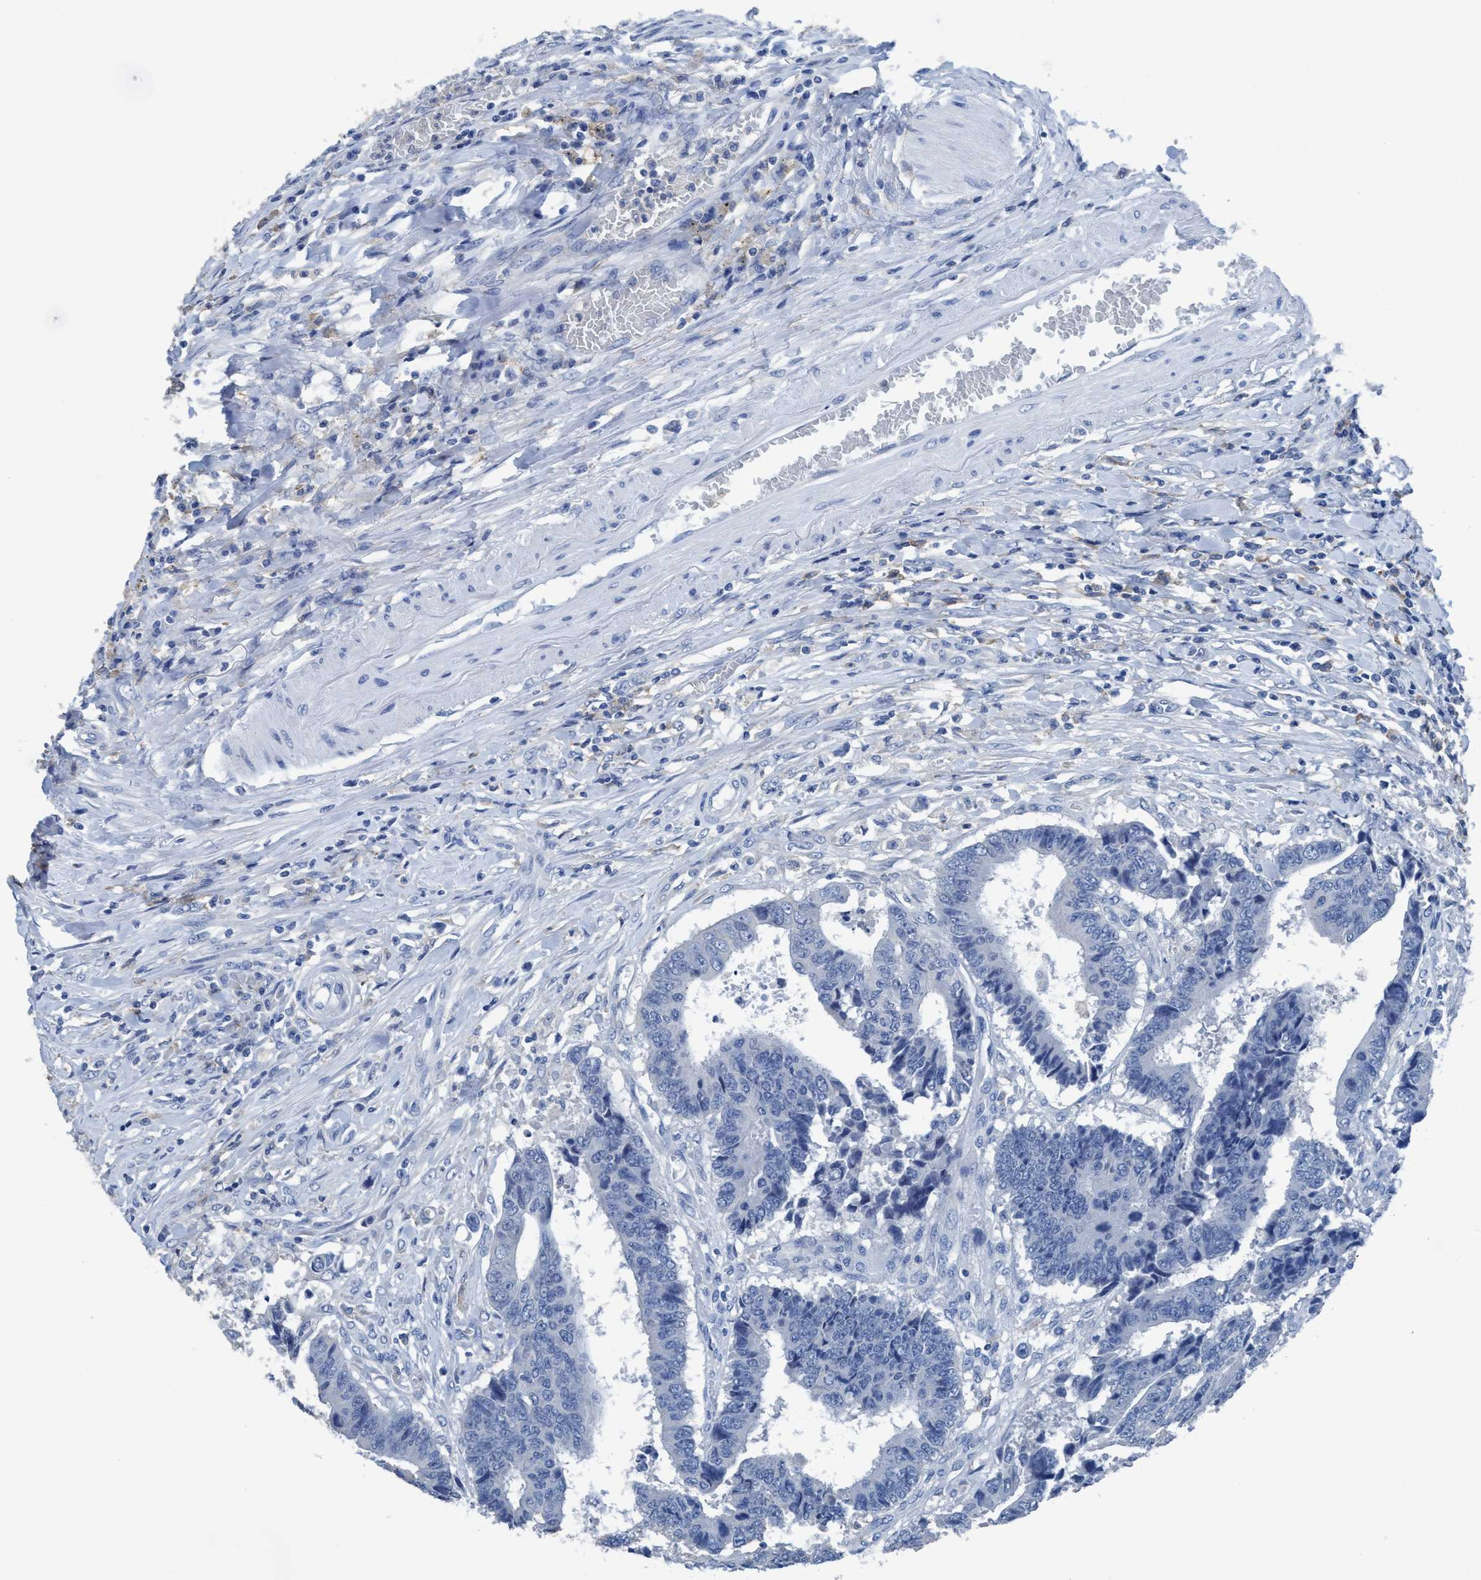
{"staining": {"intensity": "negative", "quantity": "none", "location": "none"}, "tissue": "colorectal cancer", "cell_type": "Tumor cells", "image_type": "cancer", "snomed": [{"axis": "morphology", "description": "Adenocarcinoma, NOS"}, {"axis": "topography", "description": "Rectum"}], "caption": "Protein analysis of colorectal cancer displays no significant expression in tumor cells.", "gene": "DNAI1", "patient": {"sex": "male", "age": 72}}